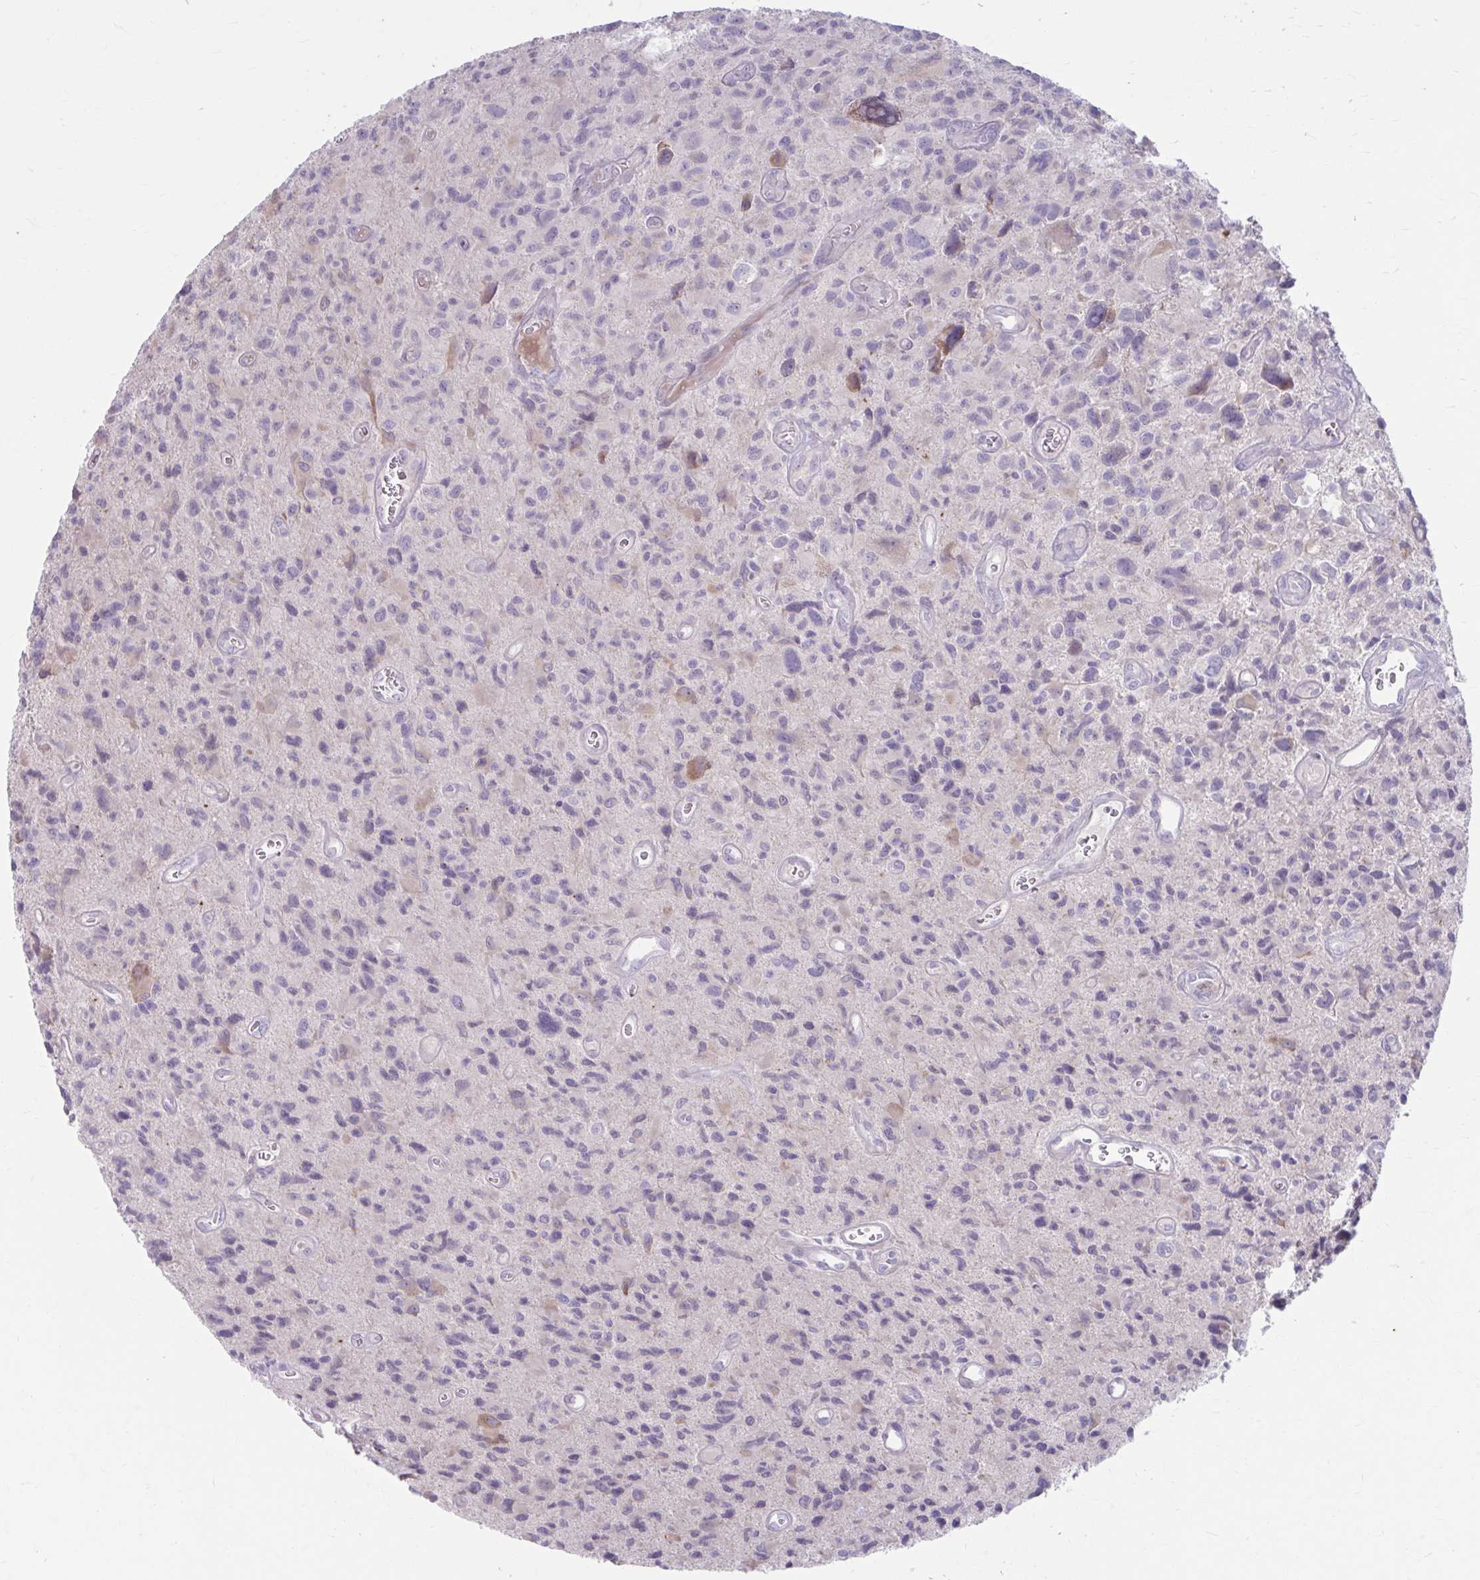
{"staining": {"intensity": "negative", "quantity": "none", "location": "none"}, "tissue": "glioma", "cell_type": "Tumor cells", "image_type": "cancer", "snomed": [{"axis": "morphology", "description": "Glioma, malignant, High grade"}, {"axis": "topography", "description": "Brain"}], "caption": "Malignant glioma (high-grade) stained for a protein using immunohistochemistry (IHC) exhibits no staining tumor cells.", "gene": "MSMO1", "patient": {"sex": "male", "age": 76}}